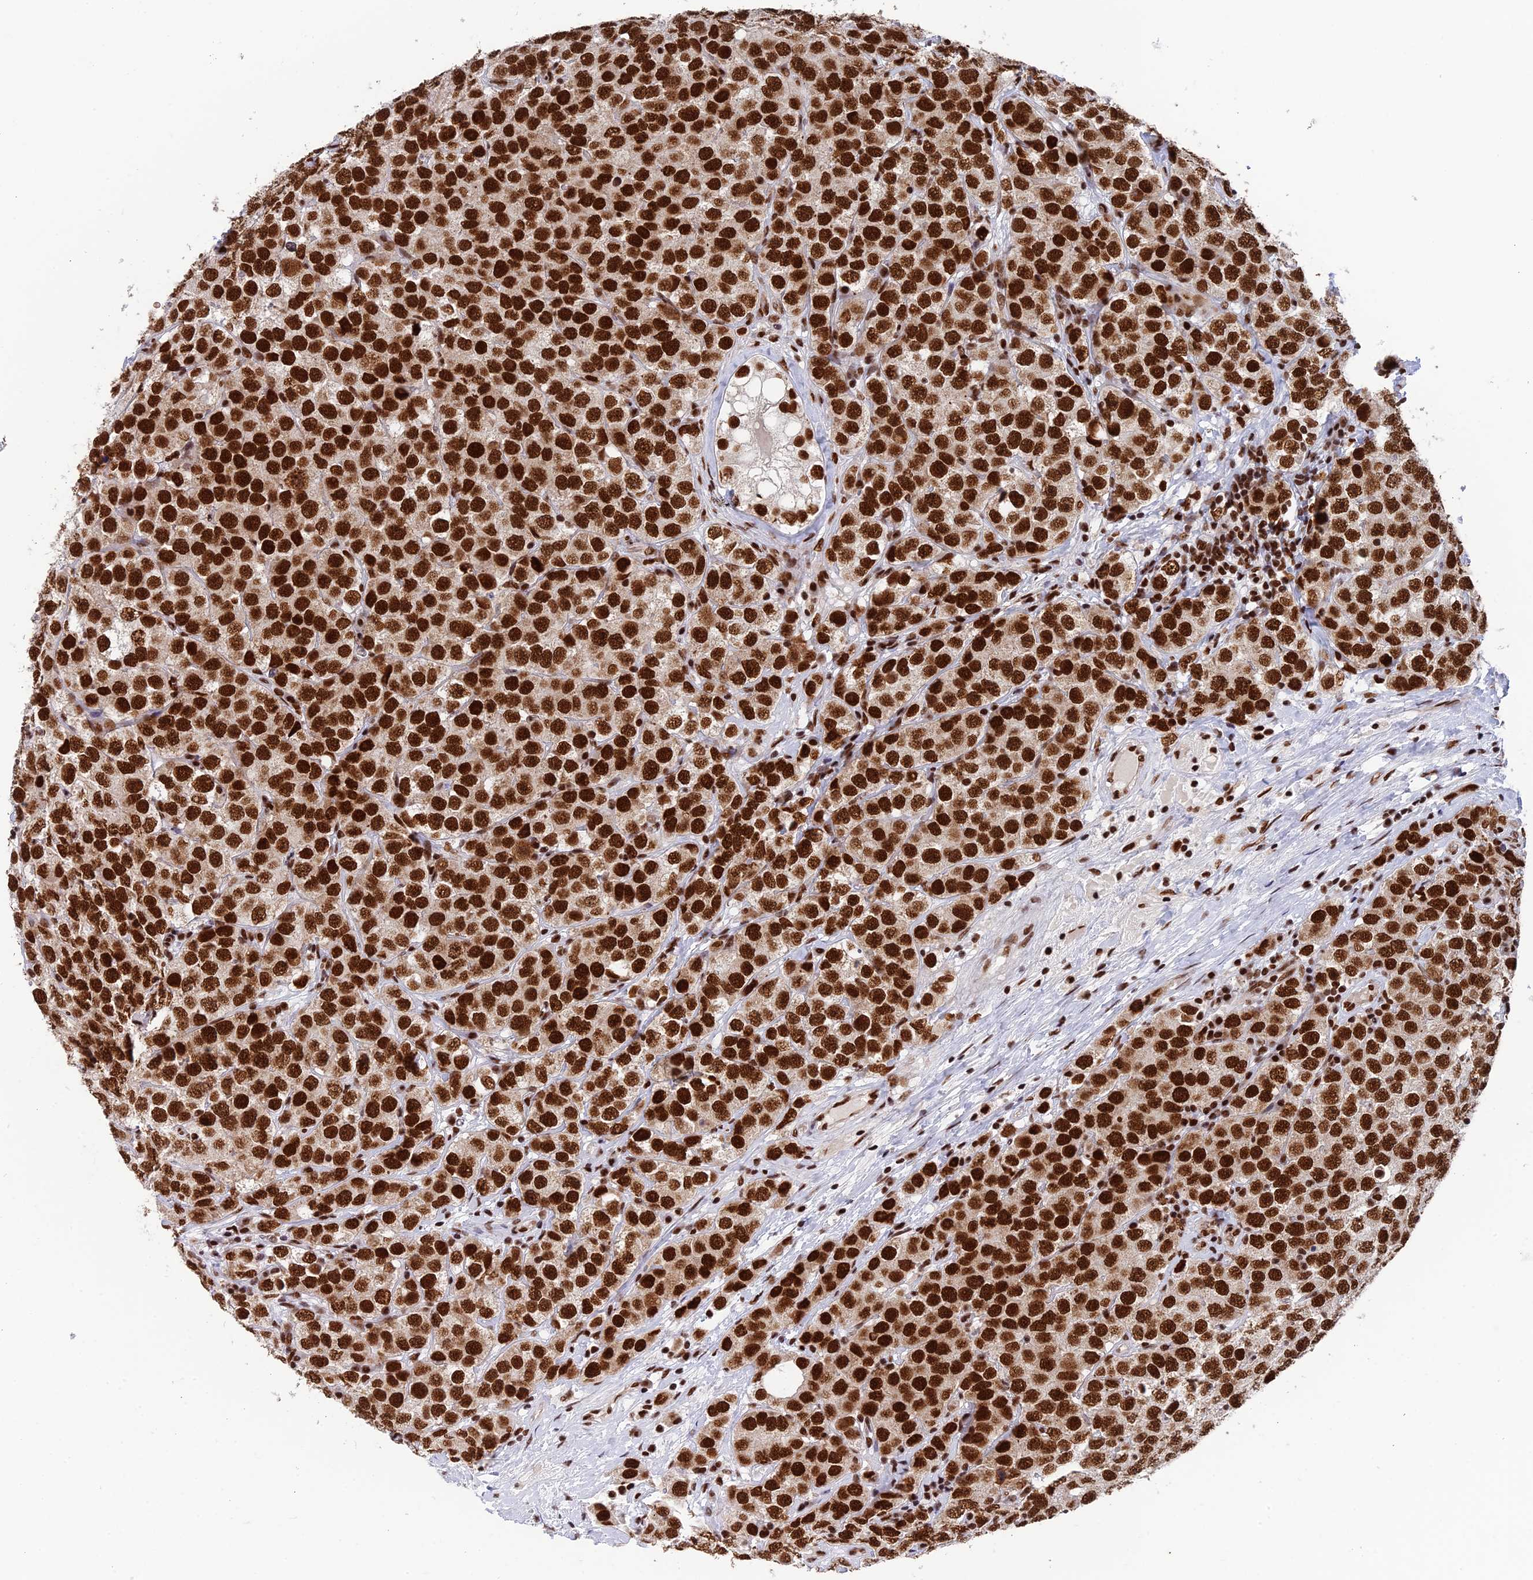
{"staining": {"intensity": "strong", "quantity": ">75%", "location": "nuclear"}, "tissue": "testis cancer", "cell_type": "Tumor cells", "image_type": "cancer", "snomed": [{"axis": "morphology", "description": "Seminoma, NOS"}, {"axis": "topography", "description": "Testis"}], "caption": "Strong nuclear protein positivity is appreciated in about >75% of tumor cells in seminoma (testis).", "gene": "EEF1AKMT3", "patient": {"sex": "male", "age": 28}}